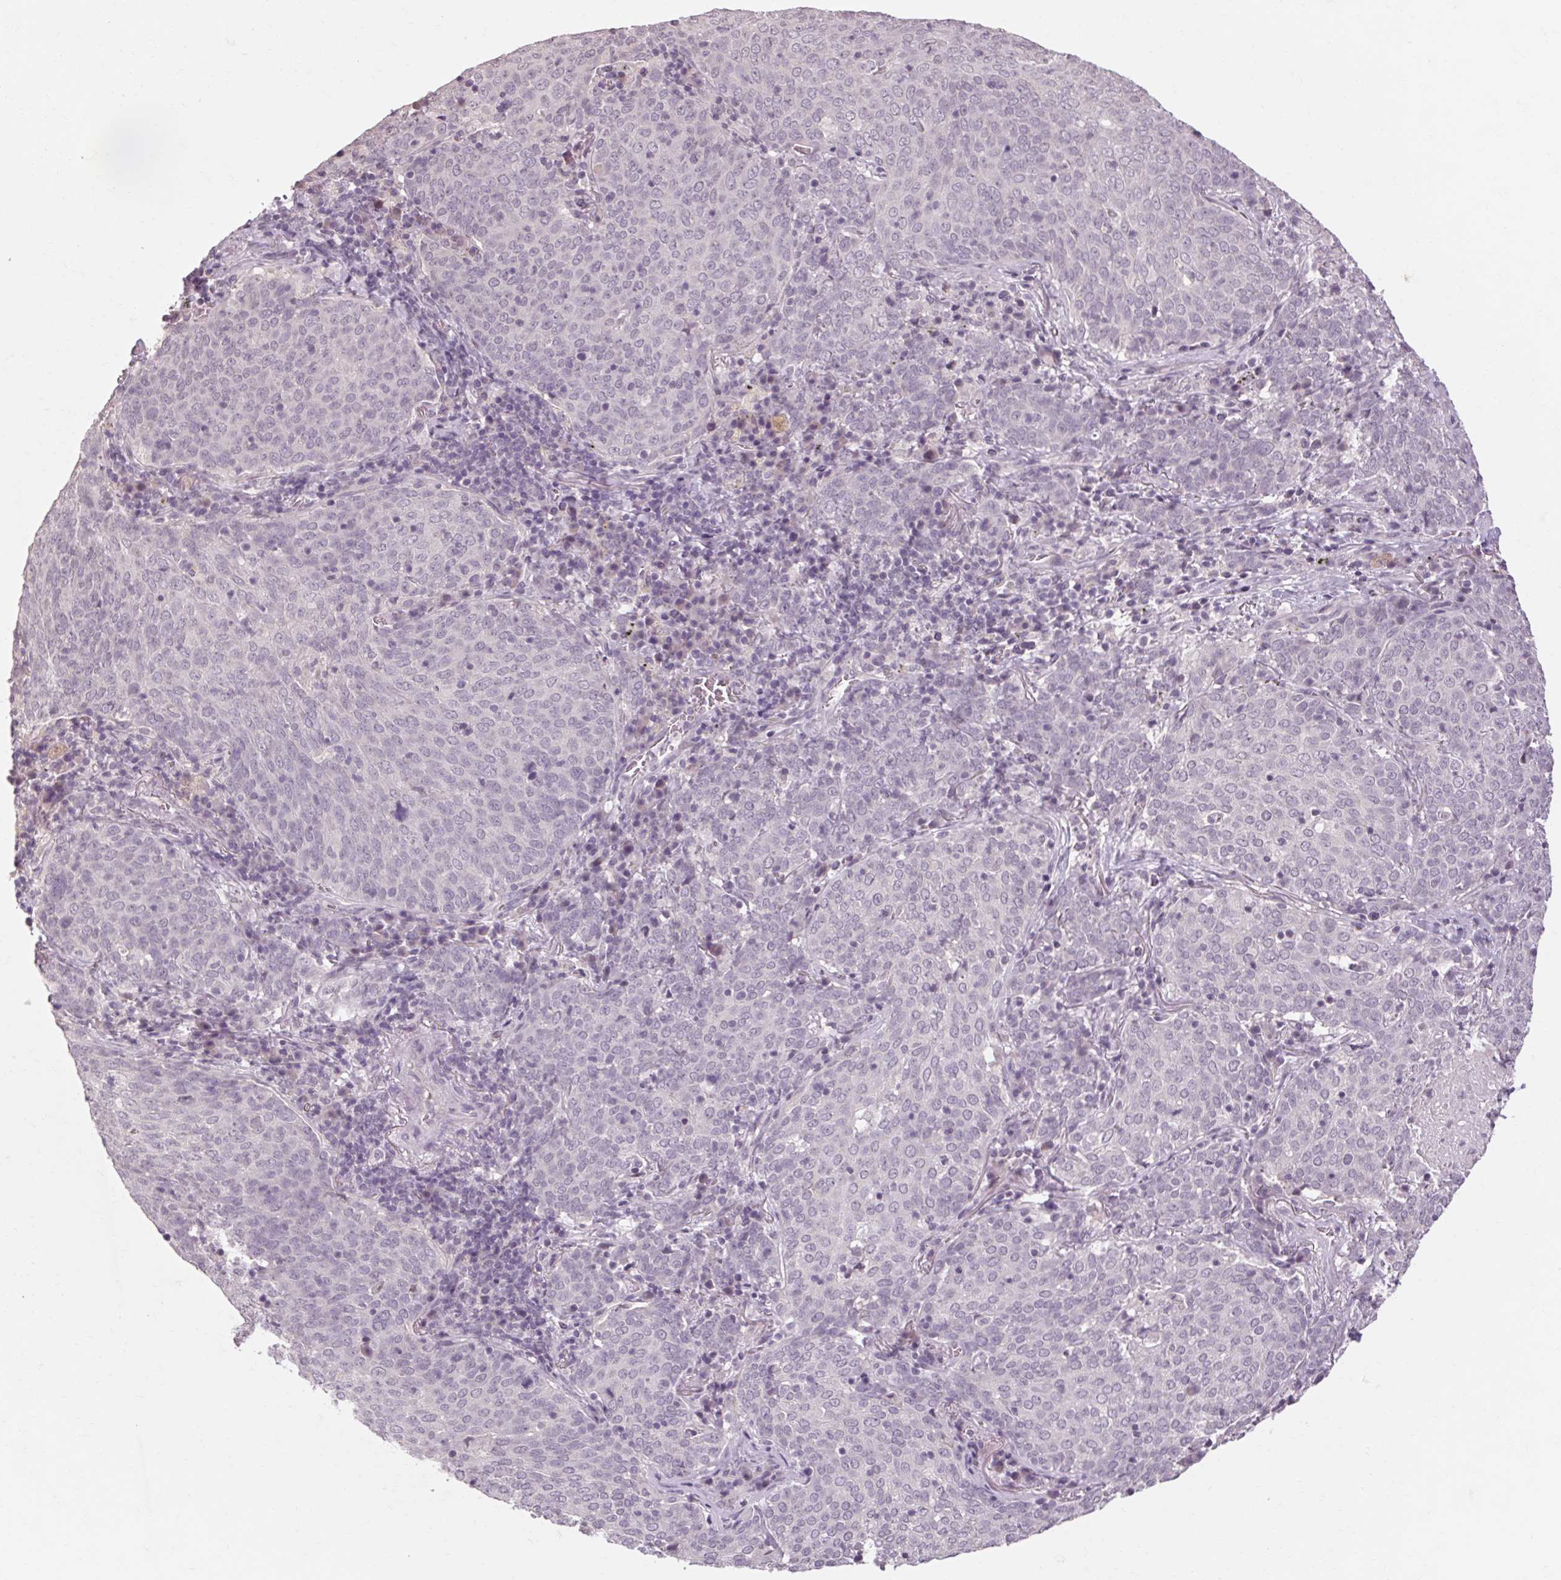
{"staining": {"intensity": "negative", "quantity": "none", "location": "none"}, "tissue": "lung cancer", "cell_type": "Tumor cells", "image_type": "cancer", "snomed": [{"axis": "morphology", "description": "Squamous cell carcinoma, NOS"}, {"axis": "topography", "description": "Lung"}], "caption": "Immunohistochemistry of lung cancer demonstrates no positivity in tumor cells. Nuclei are stained in blue.", "gene": "POMC", "patient": {"sex": "male", "age": 82}}